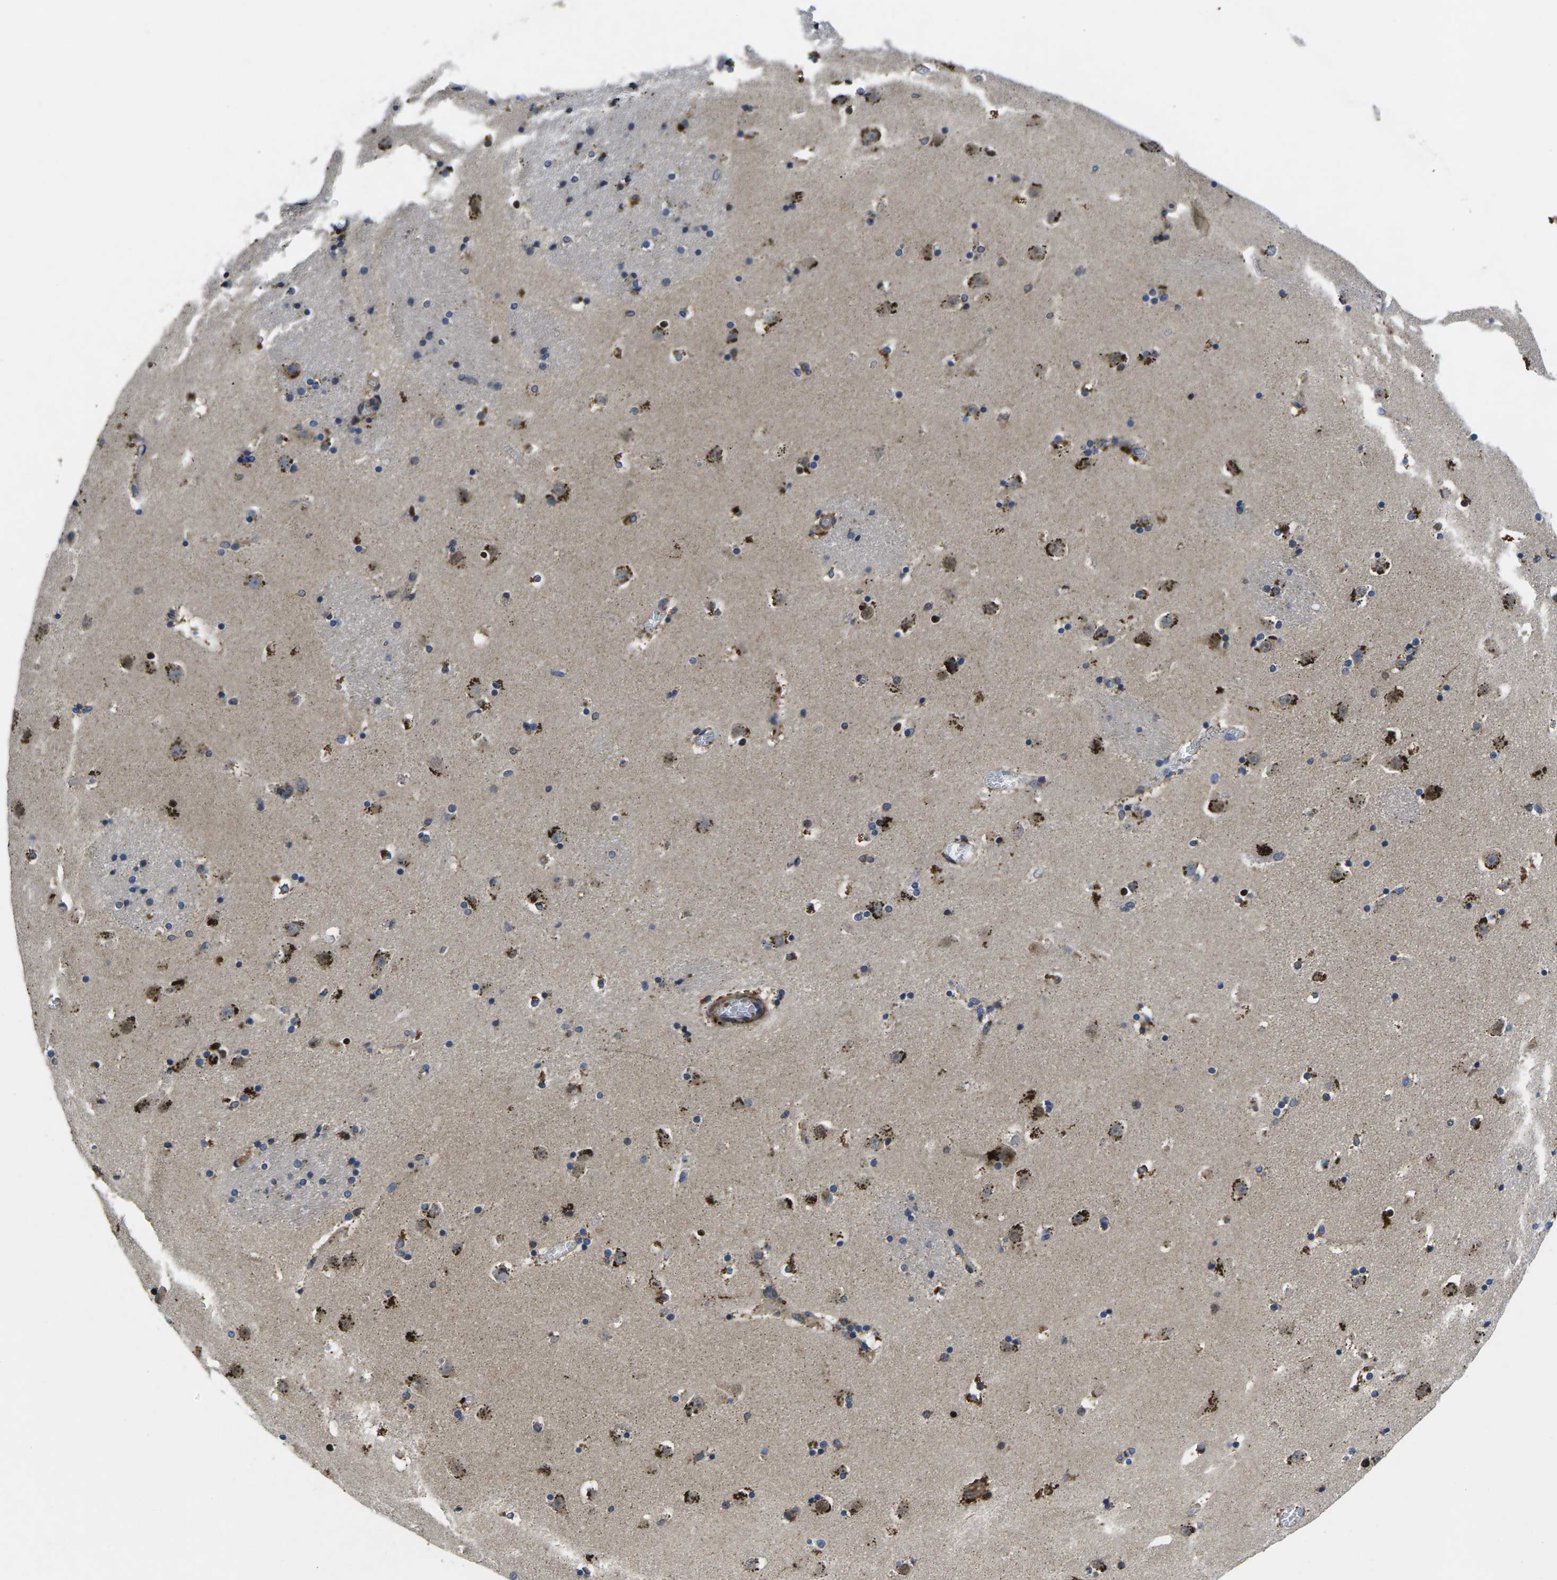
{"staining": {"intensity": "strong", "quantity": "25%-75%", "location": "cytoplasmic/membranous"}, "tissue": "caudate", "cell_type": "Glial cells", "image_type": "normal", "snomed": [{"axis": "morphology", "description": "Normal tissue, NOS"}, {"axis": "topography", "description": "Lateral ventricle wall"}], "caption": "Immunohistochemical staining of unremarkable human caudate exhibits strong cytoplasmic/membranous protein positivity in about 25%-75% of glial cells.", "gene": "PLCE1", "patient": {"sex": "male", "age": 45}}